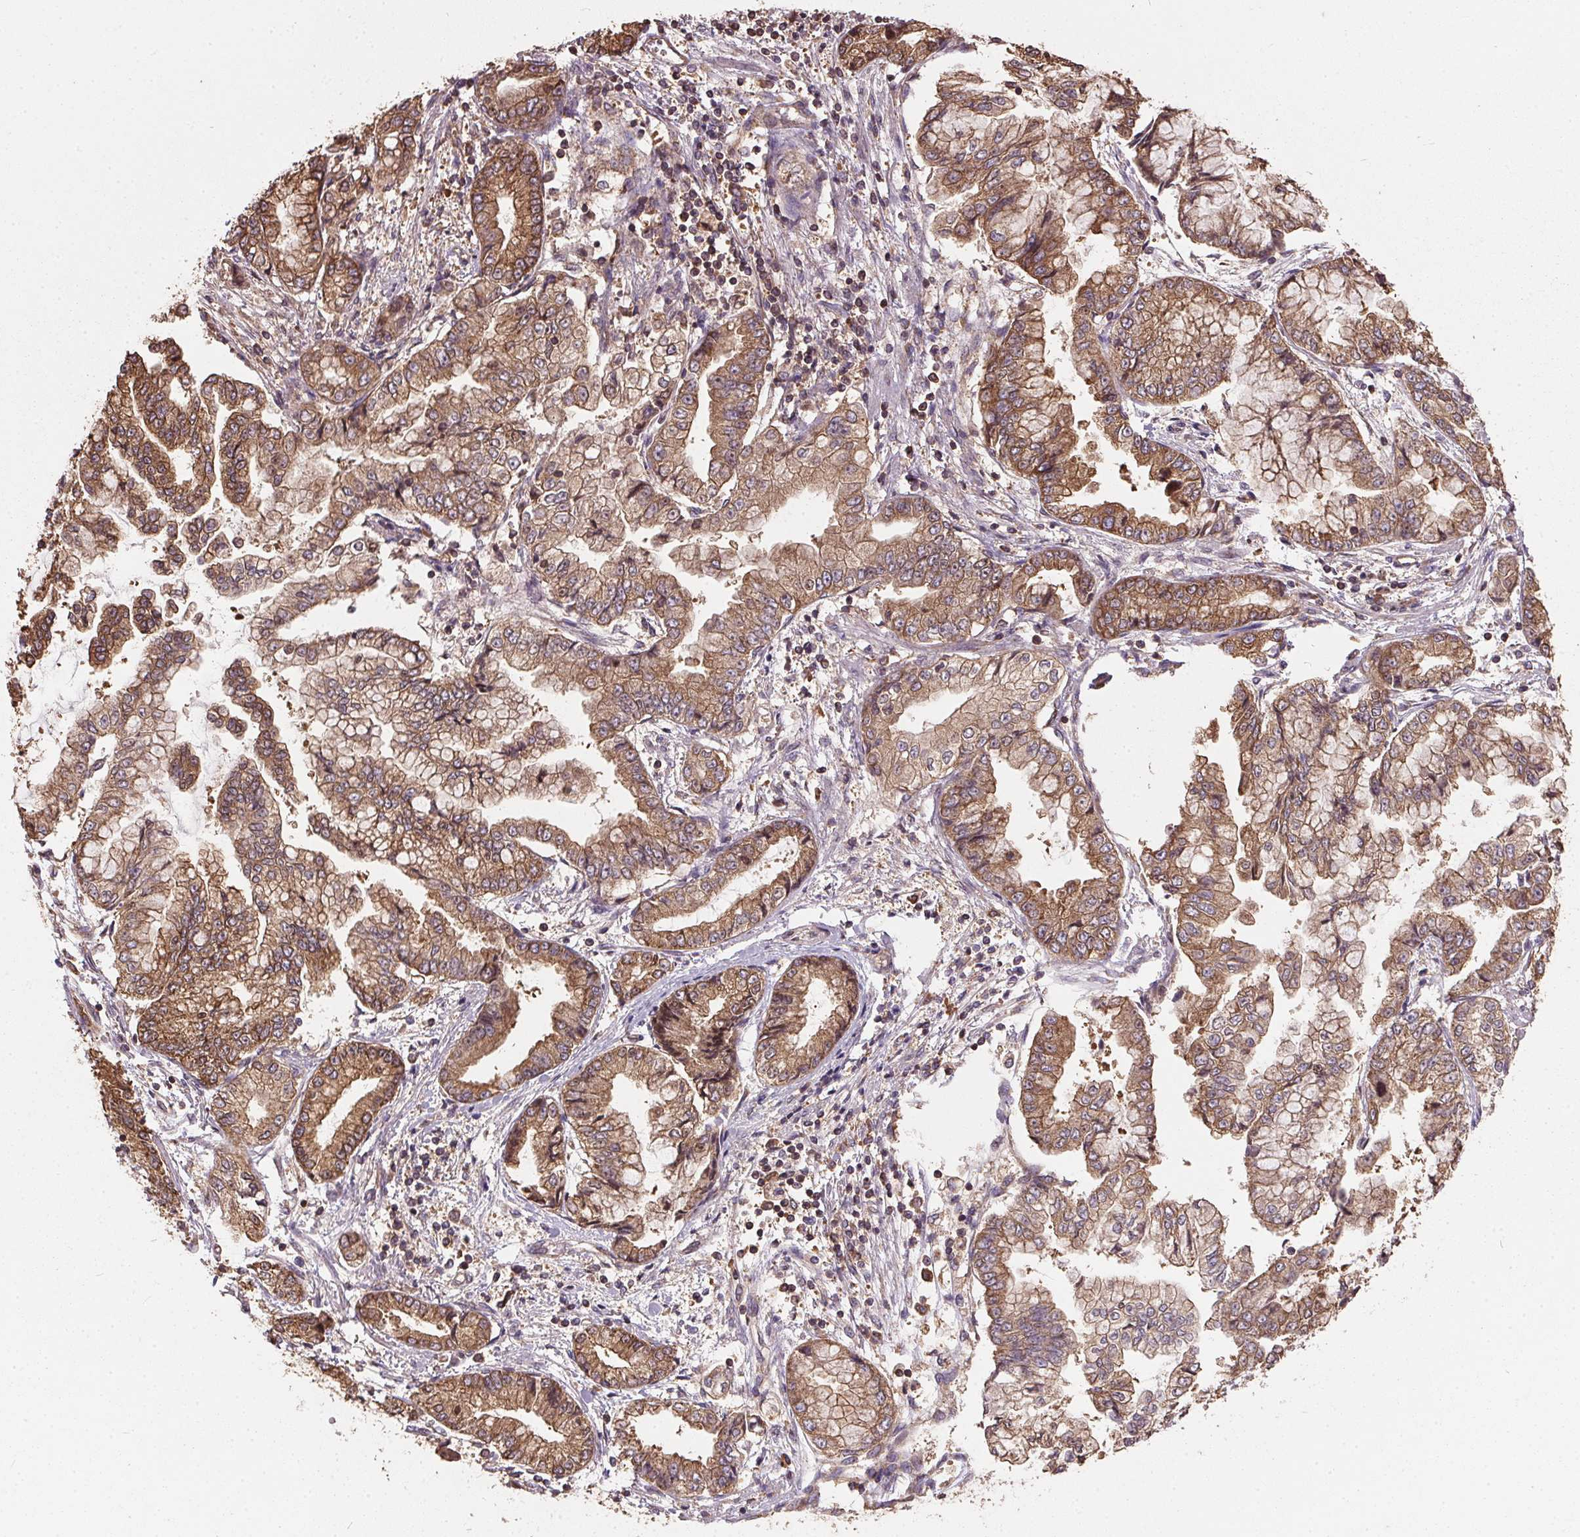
{"staining": {"intensity": "strong", "quantity": ">75%", "location": "cytoplasmic/membranous"}, "tissue": "stomach cancer", "cell_type": "Tumor cells", "image_type": "cancer", "snomed": [{"axis": "morphology", "description": "Adenocarcinoma, NOS"}, {"axis": "topography", "description": "Stomach, upper"}], "caption": "Protein staining by immunohistochemistry displays strong cytoplasmic/membranous staining in approximately >75% of tumor cells in stomach cancer.", "gene": "EIF2S1", "patient": {"sex": "female", "age": 74}}